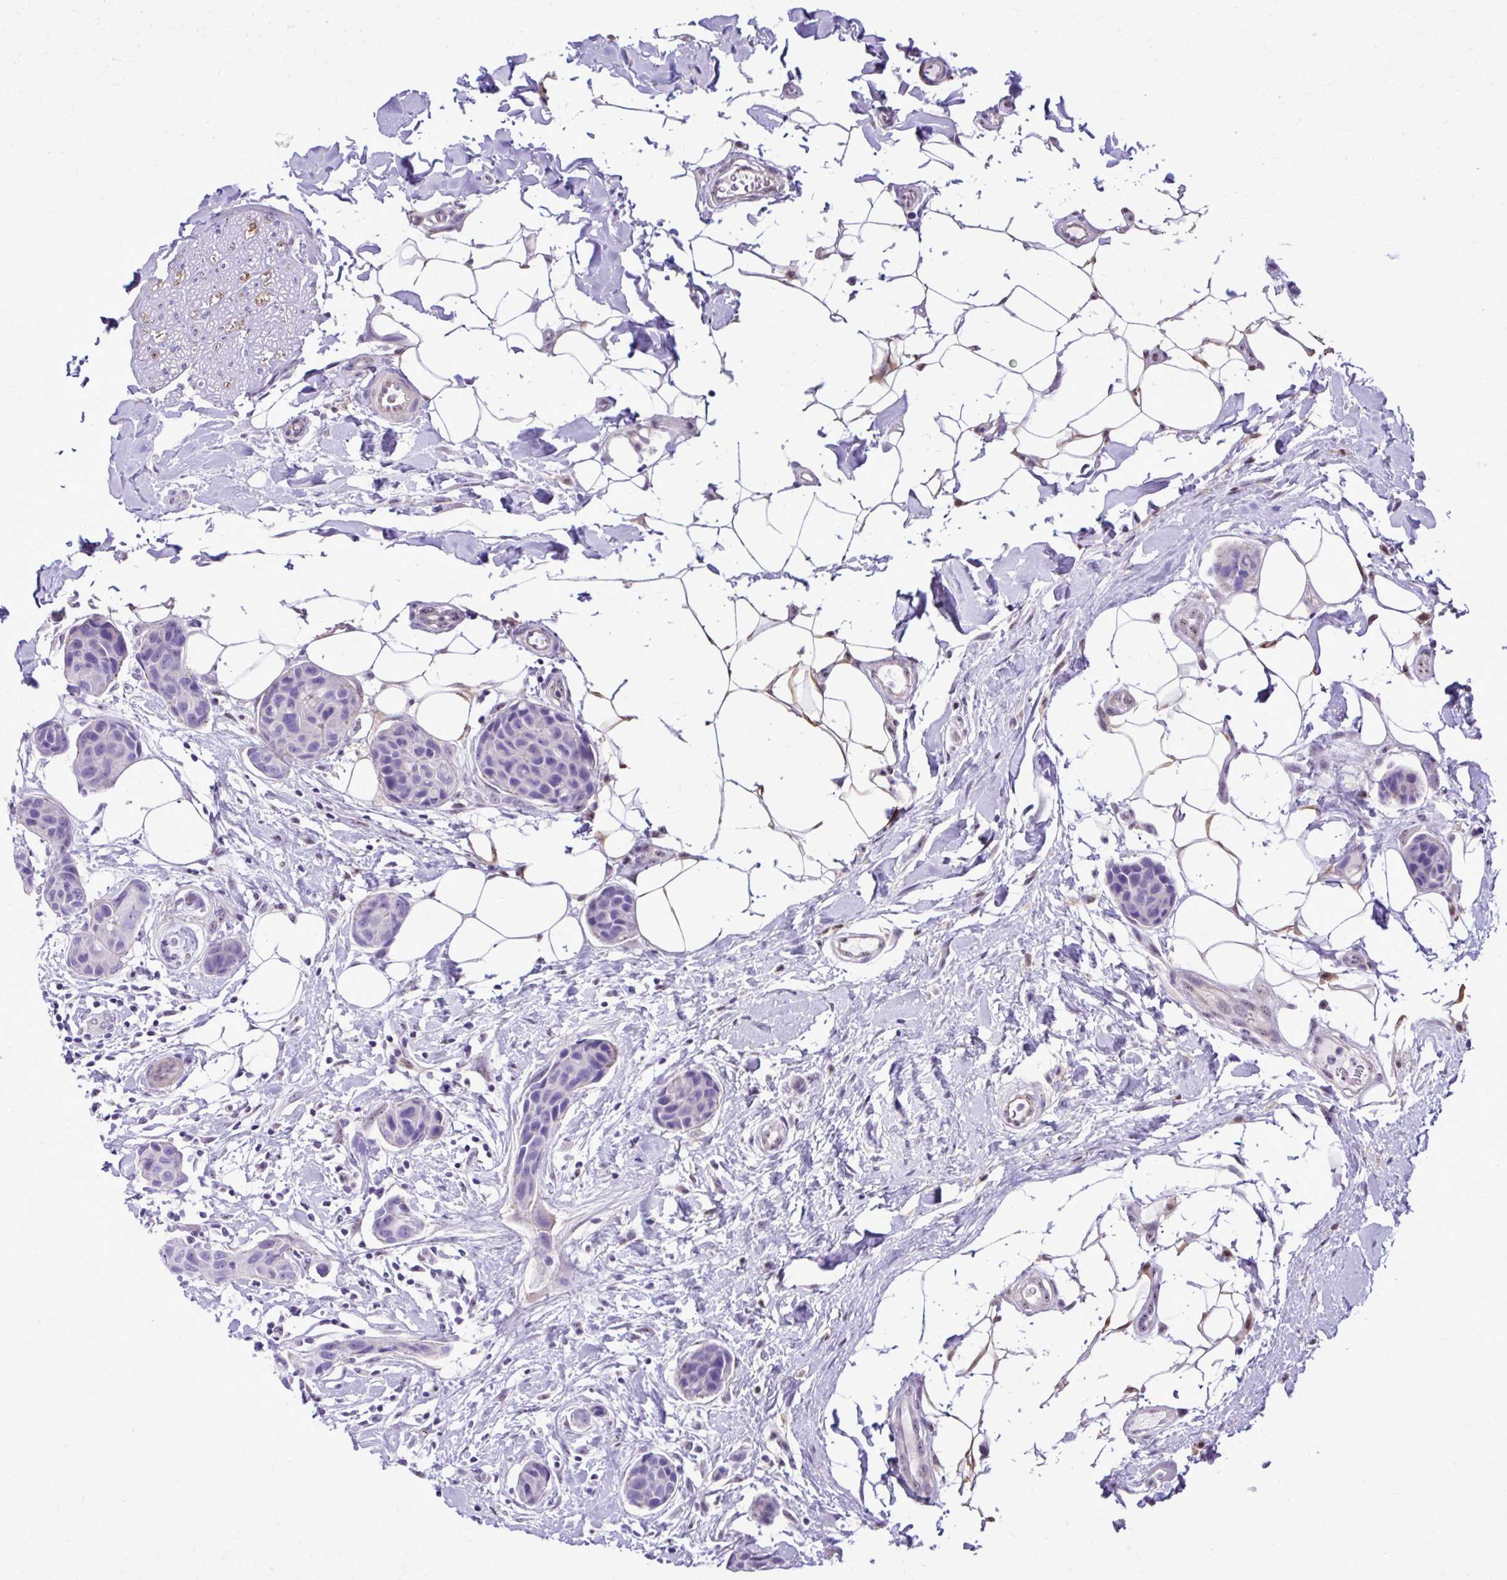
{"staining": {"intensity": "negative", "quantity": "none", "location": "none"}, "tissue": "breast cancer", "cell_type": "Tumor cells", "image_type": "cancer", "snomed": [{"axis": "morphology", "description": "Duct carcinoma"}, {"axis": "topography", "description": "Breast"}, {"axis": "topography", "description": "Lymph node"}], "caption": "Breast cancer was stained to show a protein in brown. There is no significant positivity in tumor cells.", "gene": "RASL11B", "patient": {"sex": "female", "age": 80}}